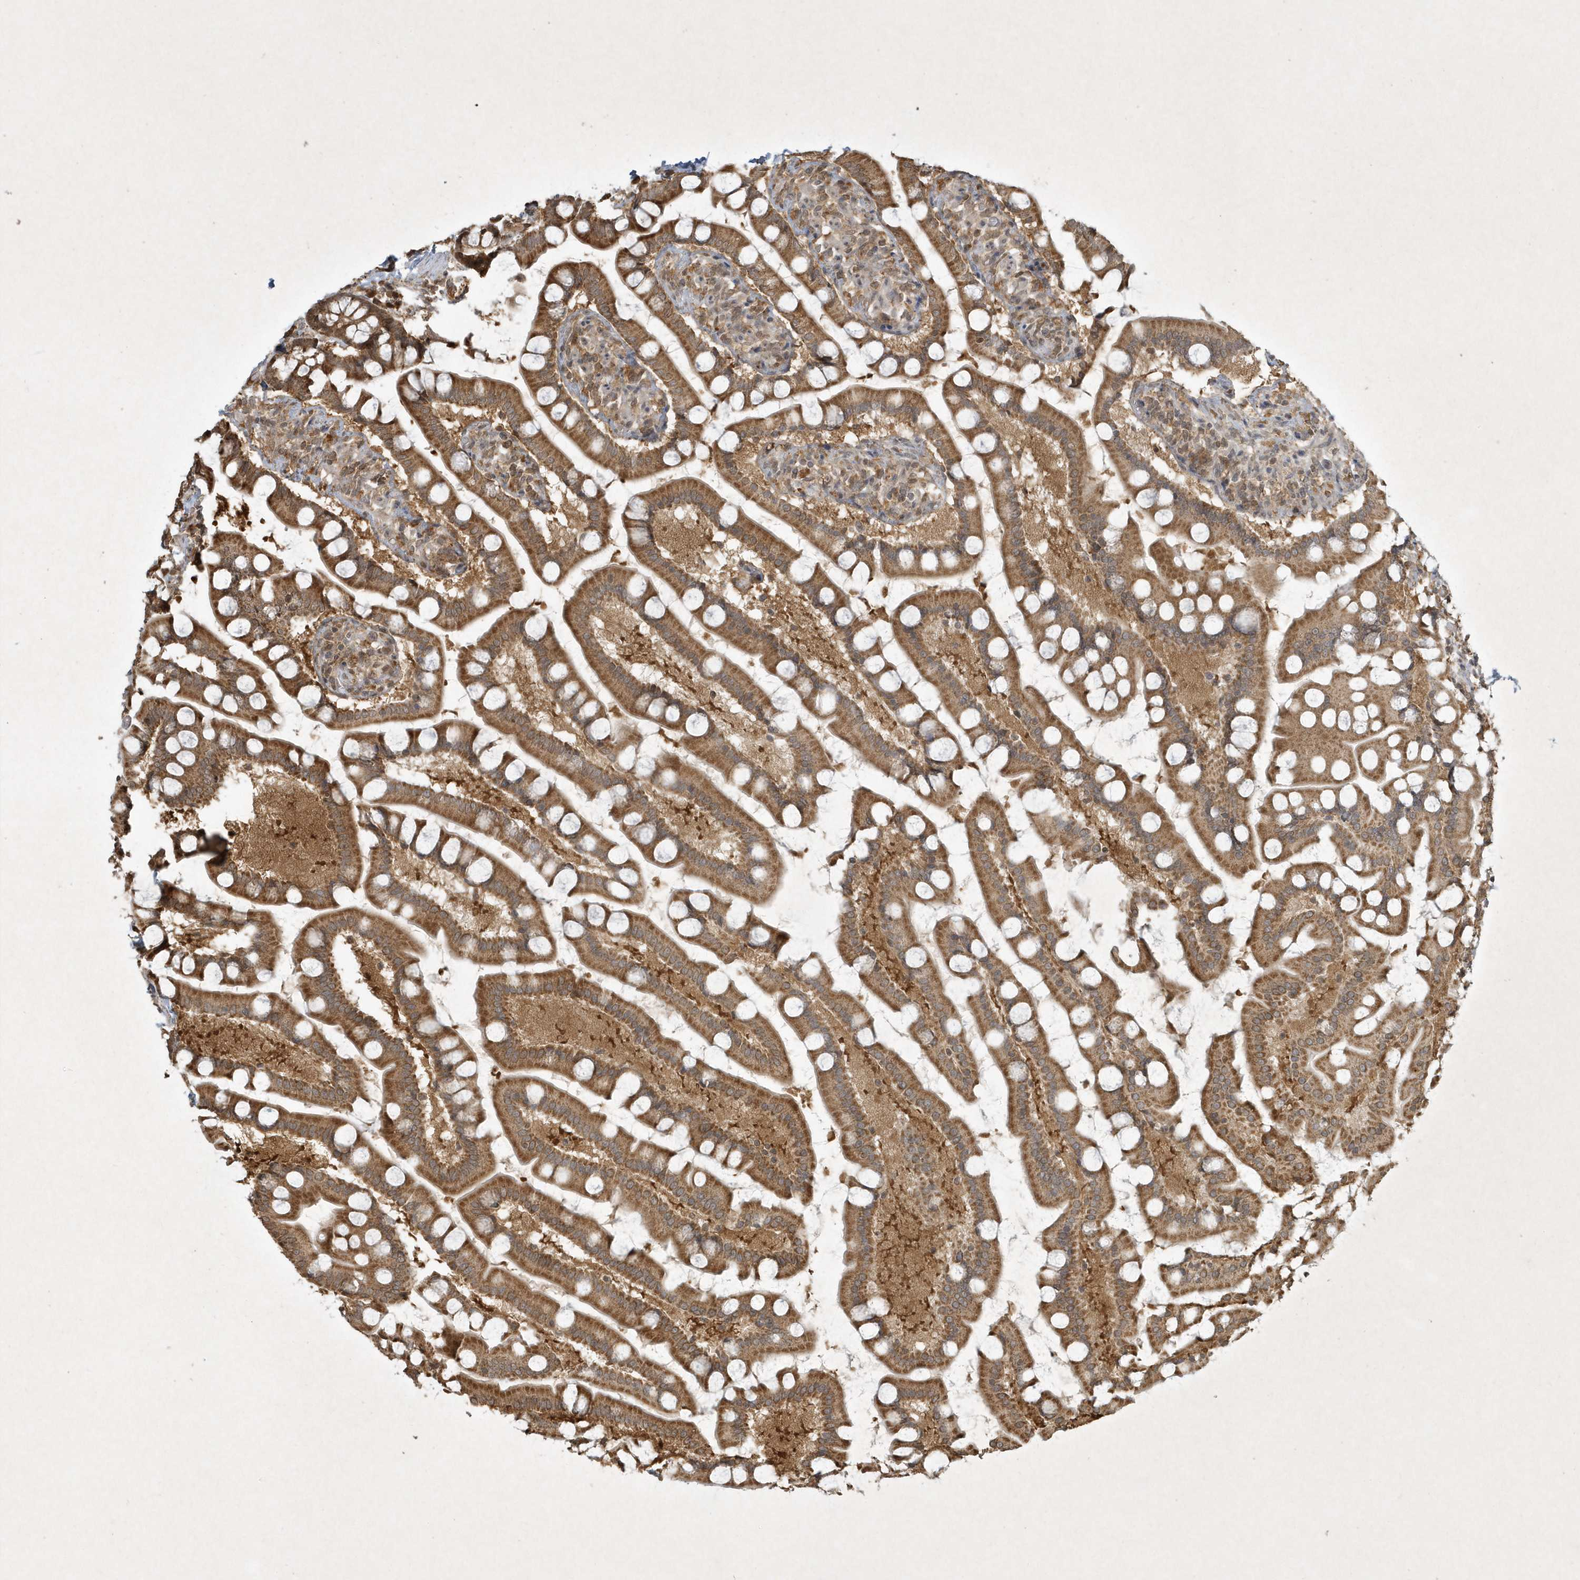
{"staining": {"intensity": "moderate", "quantity": ">75%", "location": "cytoplasmic/membranous"}, "tissue": "small intestine", "cell_type": "Glandular cells", "image_type": "normal", "snomed": [{"axis": "morphology", "description": "Normal tissue, NOS"}, {"axis": "topography", "description": "Small intestine"}], "caption": "High-magnification brightfield microscopy of unremarkable small intestine stained with DAB (brown) and counterstained with hematoxylin (blue). glandular cells exhibit moderate cytoplasmic/membranous staining is identified in about>75% of cells. The staining was performed using DAB (3,3'-diaminobenzidine), with brown indicating positive protein expression. Nuclei are stained blue with hematoxylin.", "gene": "PLTP", "patient": {"sex": "male", "age": 41}}